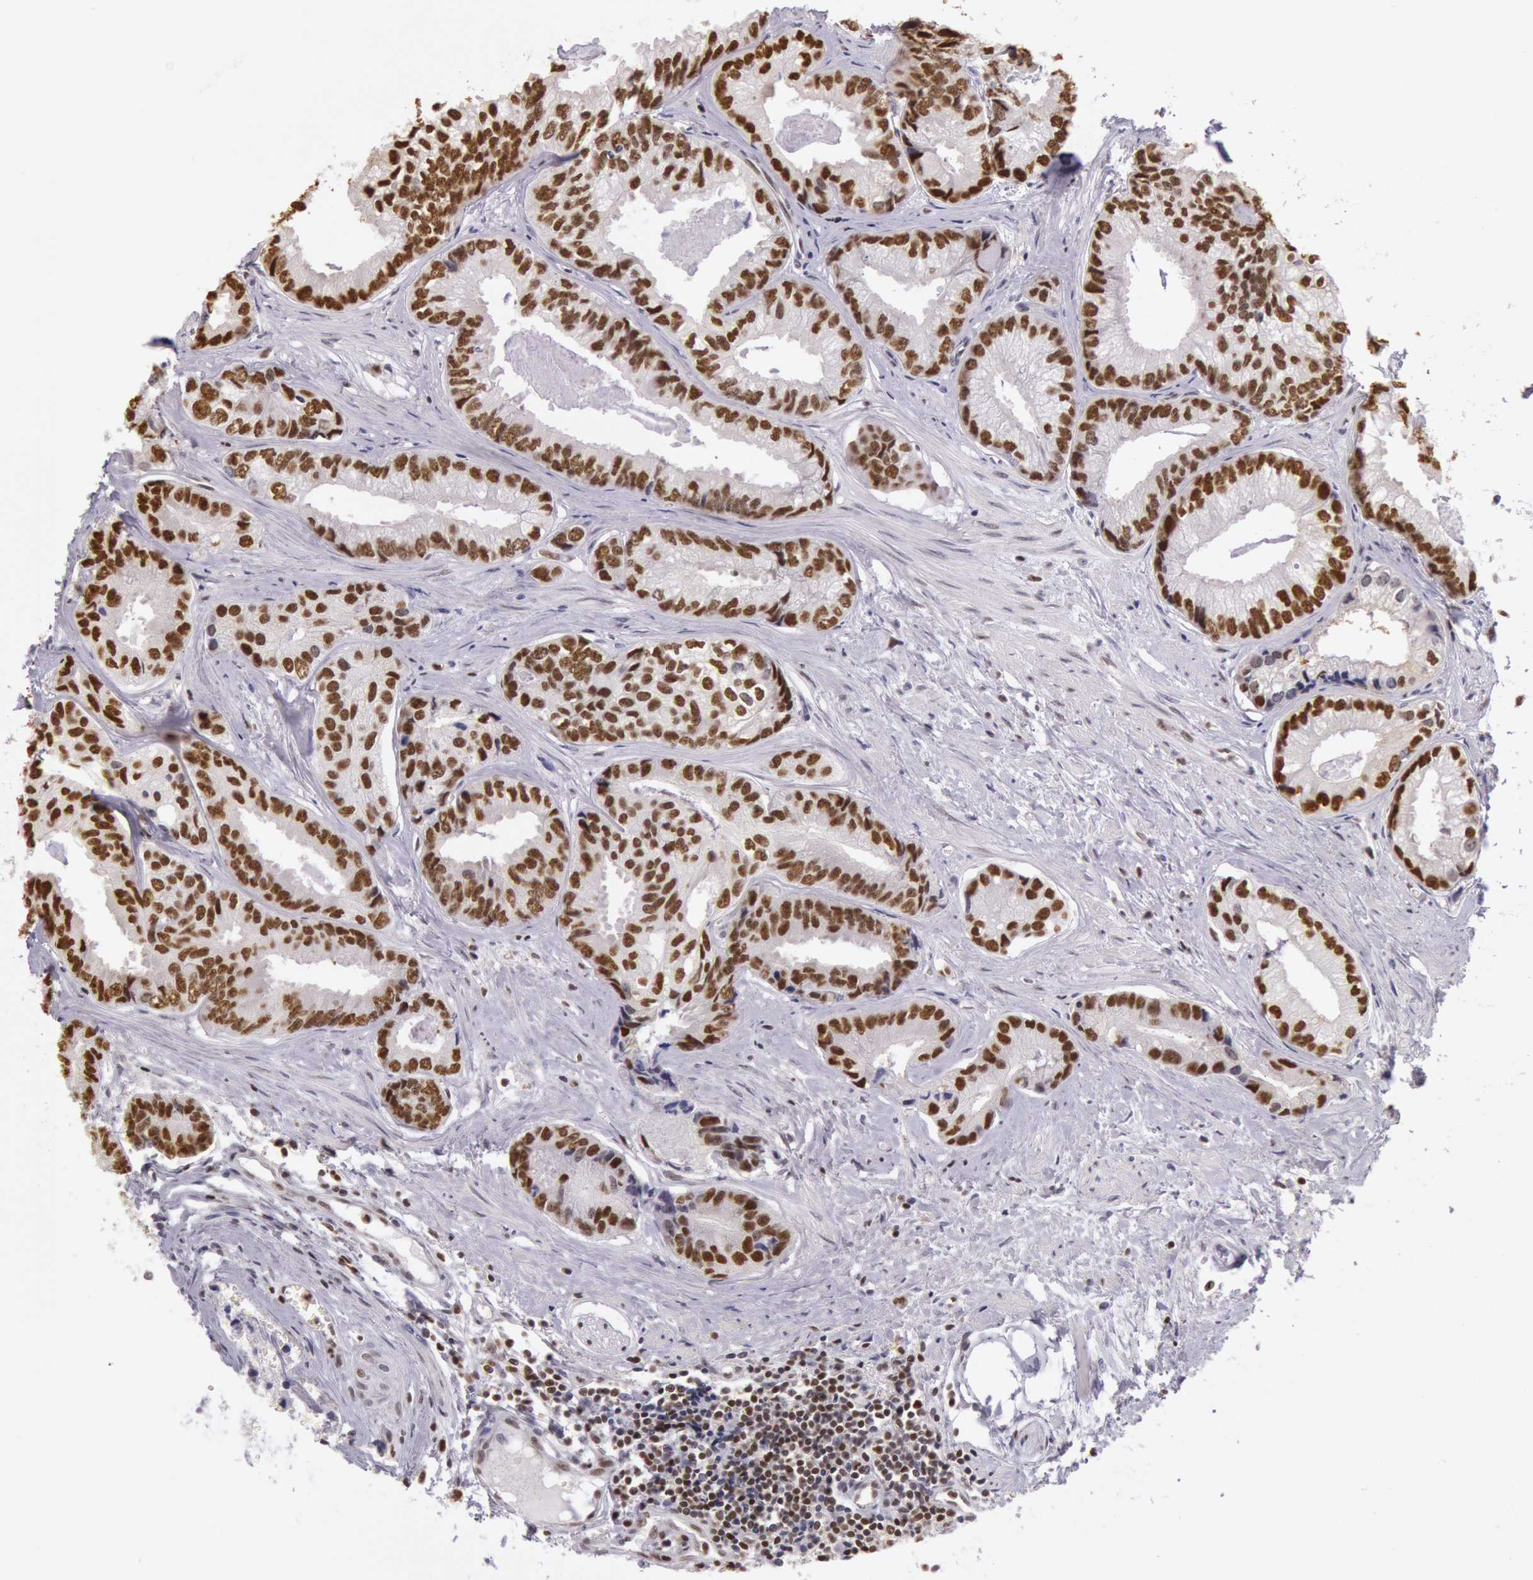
{"staining": {"intensity": "strong", "quantity": ">75%", "location": "nuclear"}, "tissue": "prostate cancer", "cell_type": "Tumor cells", "image_type": "cancer", "snomed": [{"axis": "morphology", "description": "Adenocarcinoma, High grade"}, {"axis": "topography", "description": "Prostate"}], "caption": "DAB immunohistochemical staining of human prostate cancer displays strong nuclear protein staining in approximately >75% of tumor cells.", "gene": "ESS2", "patient": {"sex": "male", "age": 56}}